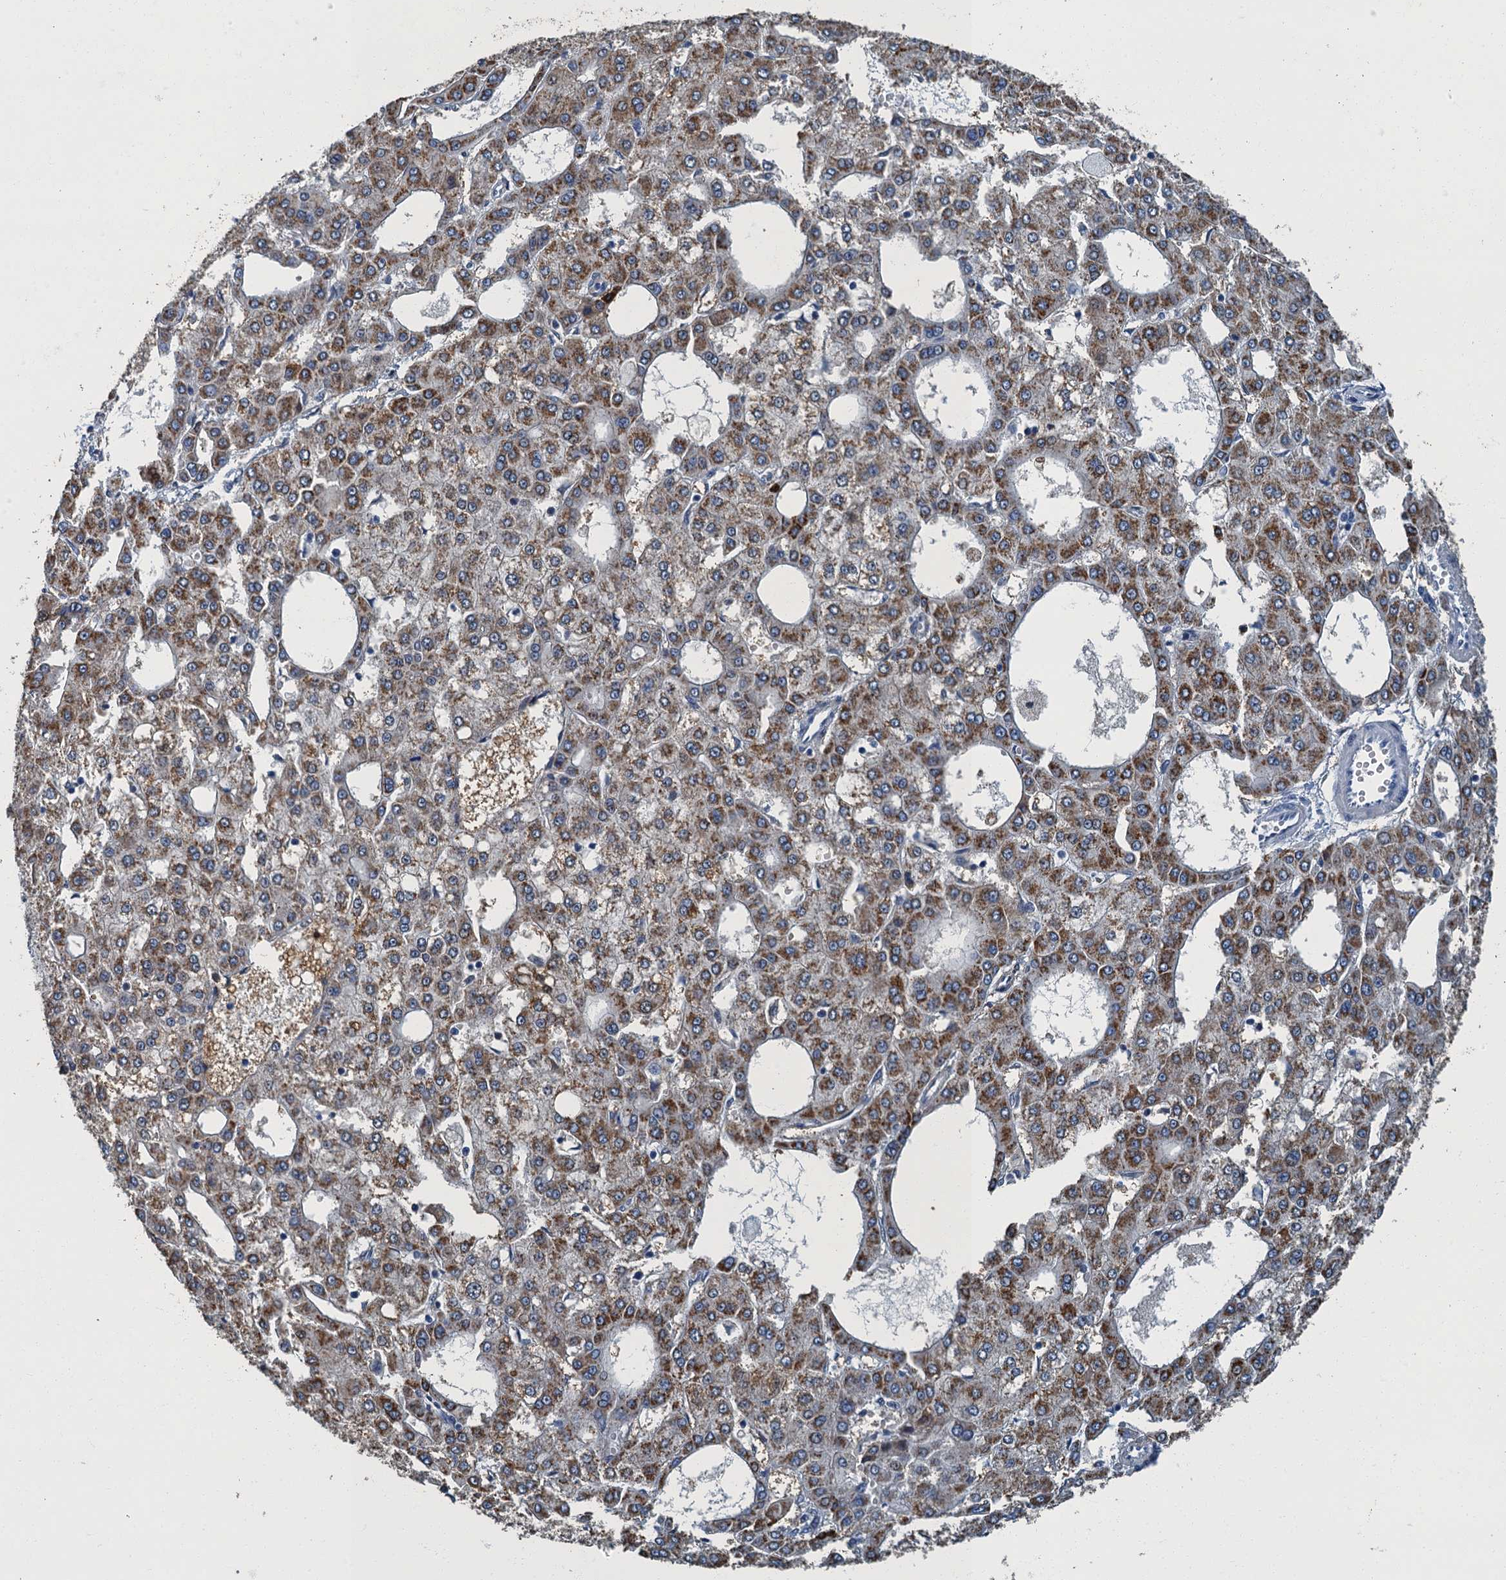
{"staining": {"intensity": "moderate", "quantity": "25%-75%", "location": "cytoplasmic/membranous"}, "tissue": "liver cancer", "cell_type": "Tumor cells", "image_type": "cancer", "snomed": [{"axis": "morphology", "description": "Carcinoma, Hepatocellular, NOS"}, {"axis": "topography", "description": "Liver"}], "caption": "Immunohistochemistry of human liver cancer shows medium levels of moderate cytoplasmic/membranous expression in approximately 25%-75% of tumor cells.", "gene": "GADL1", "patient": {"sex": "male", "age": 47}}